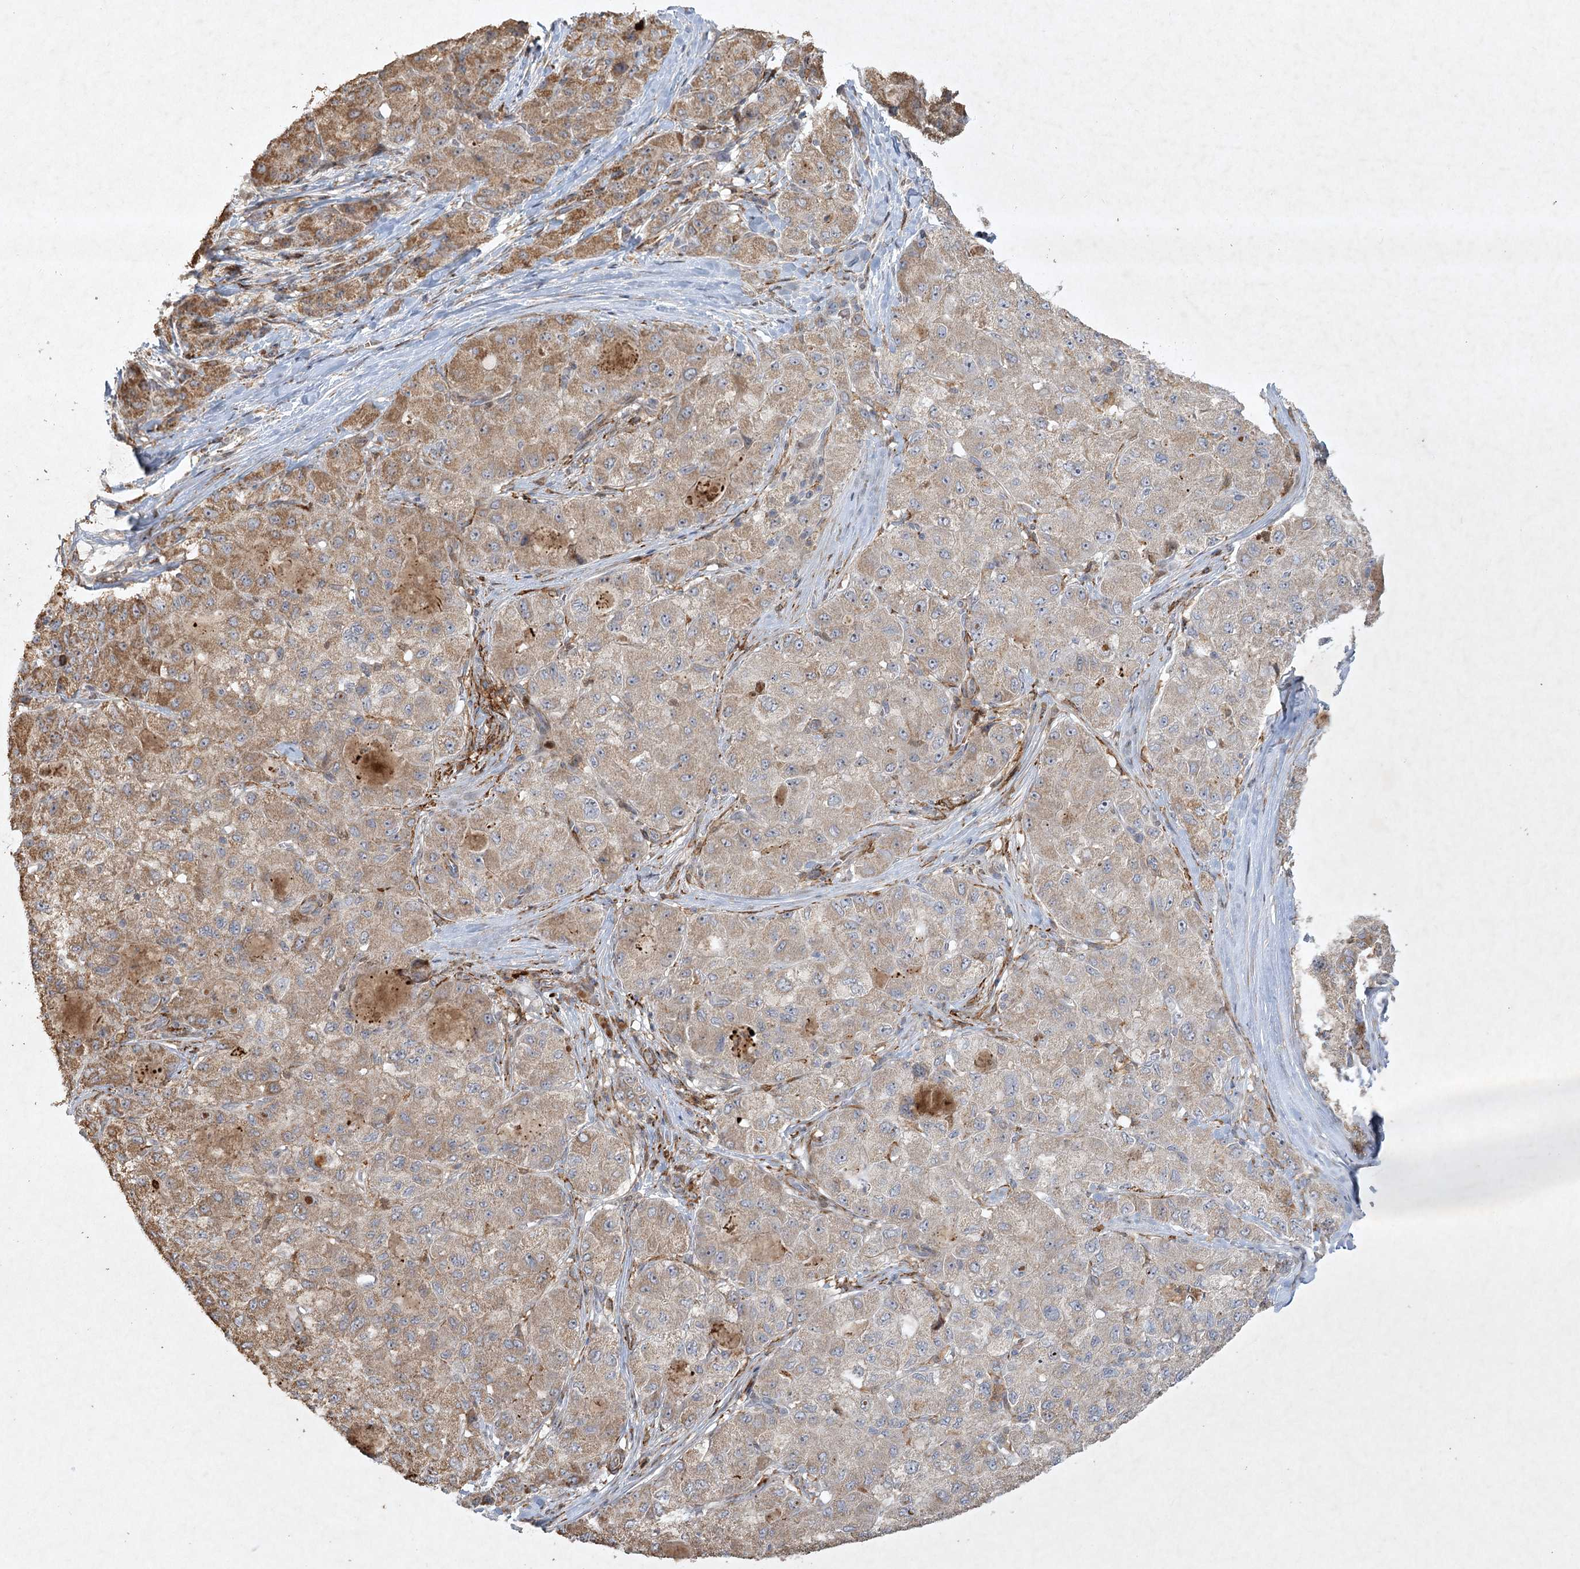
{"staining": {"intensity": "moderate", "quantity": "25%-75%", "location": "cytoplasmic/membranous"}, "tissue": "liver cancer", "cell_type": "Tumor cells", "image_type": "cancer", "snomed": [{"axis": "morphology", "description": "Carcinoma, Hepatocellular, NOS"}, {"axis": "topography", "description": "Liver"}], "caption": "A brown stain highlights moderate cytoplasmic/membranous expression of a protein in human liver hepatocellular carcinoma tumor cells.", "gene": "KBTBD4", "patient": {"sex": "male", "age": 80}}